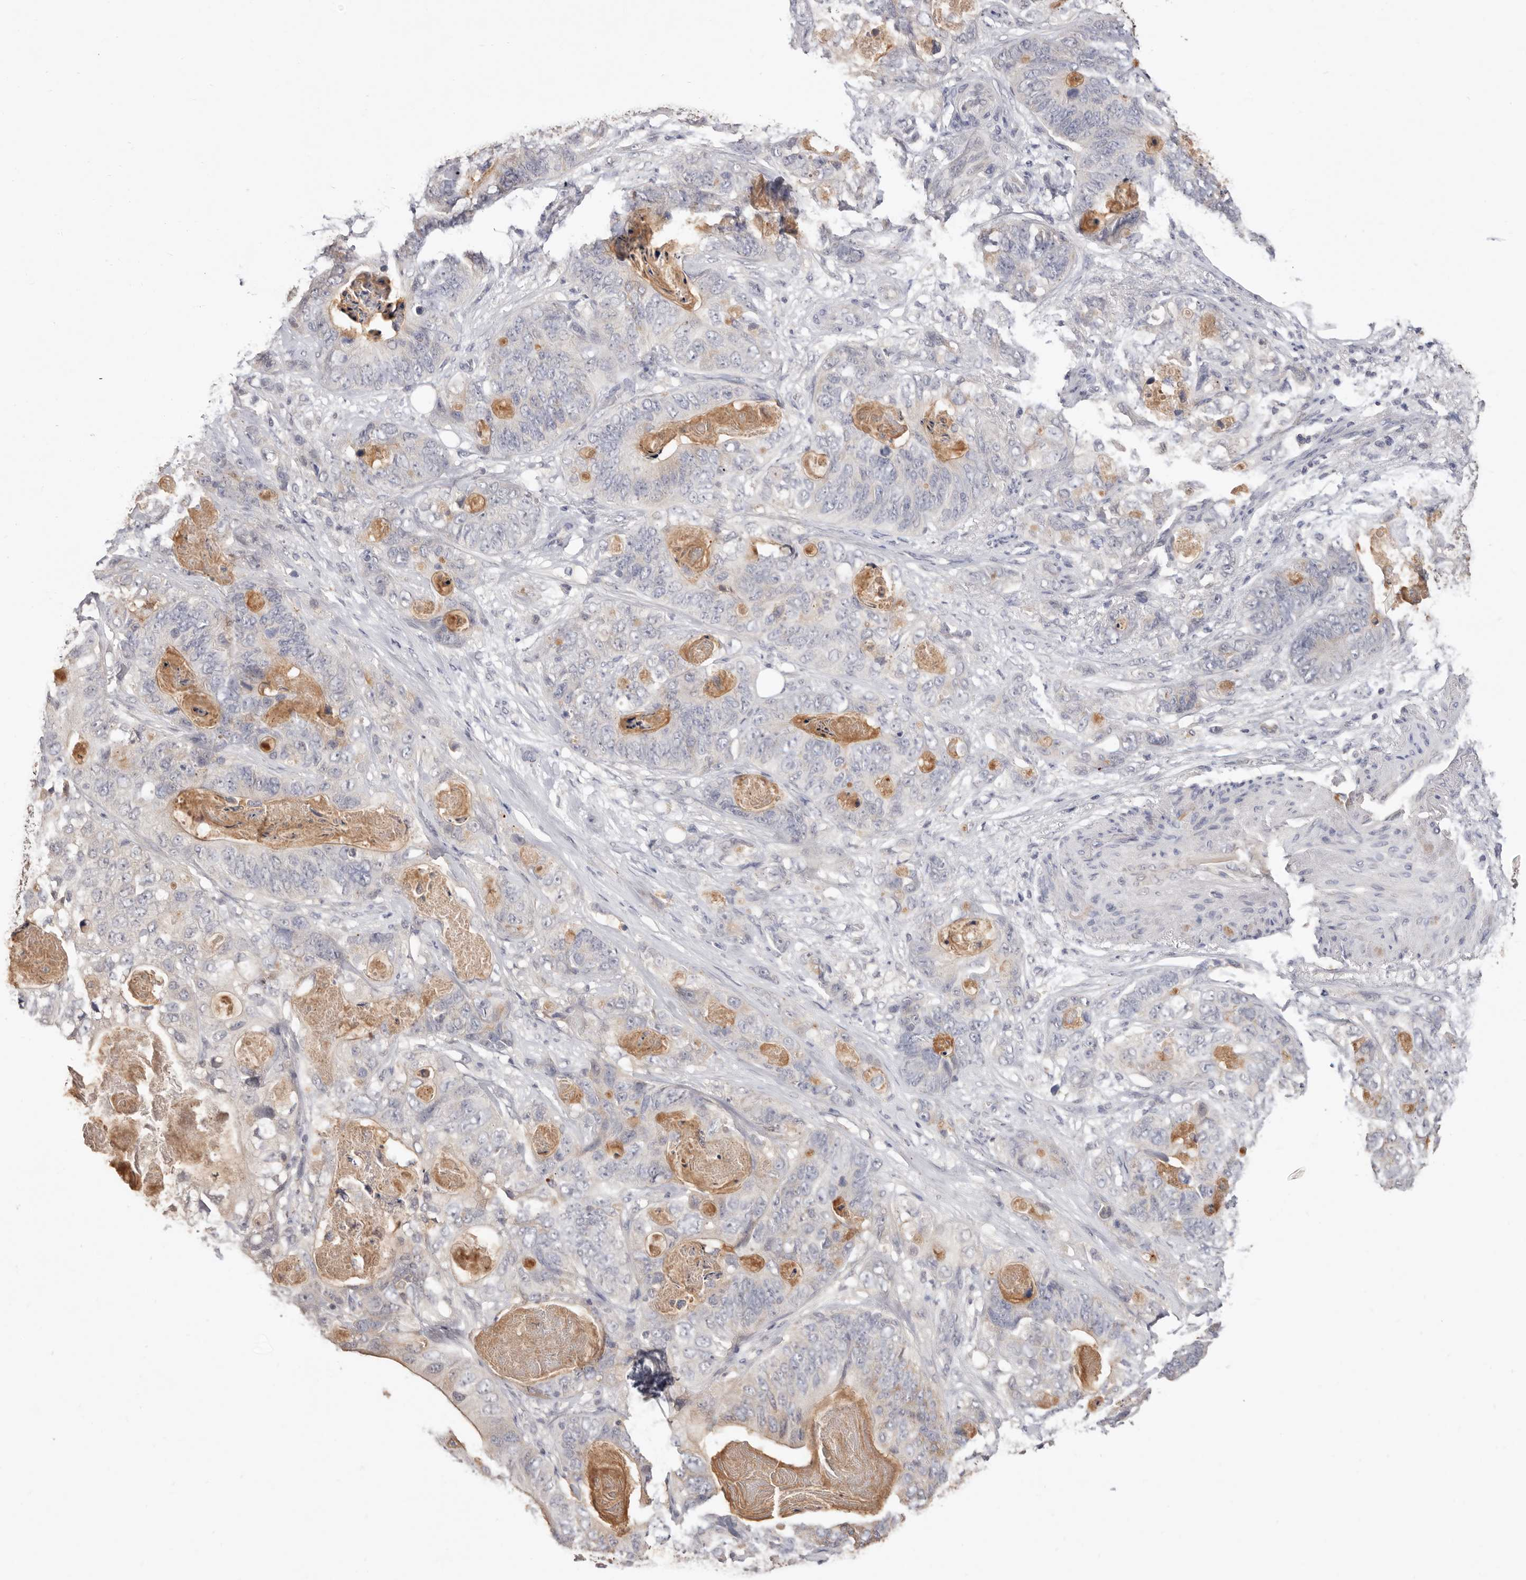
{"staining": {"intensity": "negative", "quantity": "none", "location": "none"}, "tissue": "stomach cancer", "cell_type": "Tumor cells", "image_type": "cancer", "snomed": [{"axis": "morphology", "description": "Normal tissue, NOS"}, {"axis": "morphology", "description": "Adenocarcinoma, NOS"}, {"axis": "topography", "description": "Stomach"}], "caption": "DAB immunohistochemical staining of stomach cancer shows no significant positivity in tumor cells.", "gene": "DOP1A", "patient": {"sex": "female", "age": 89}}